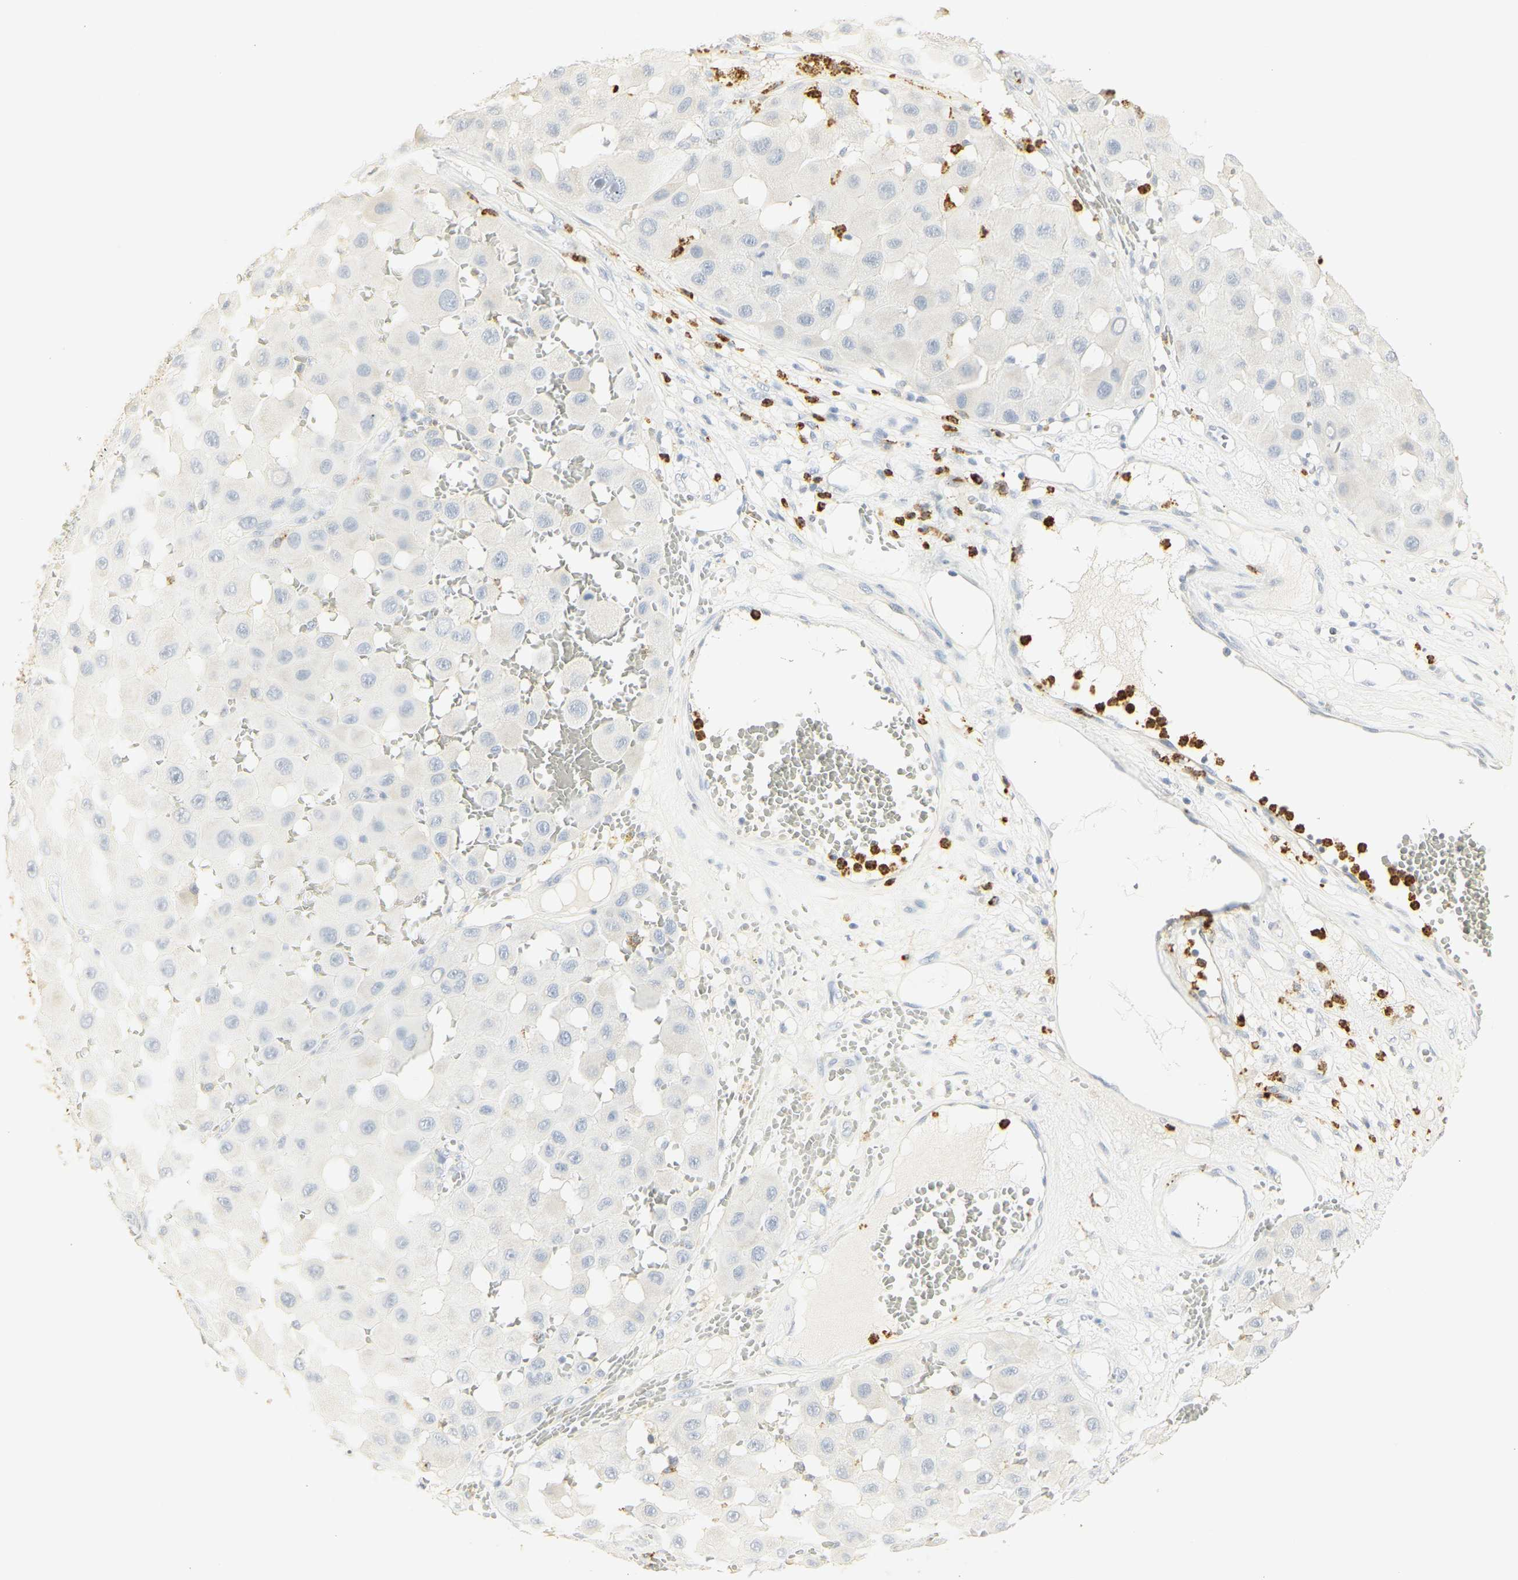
{"staining": {"intensity": "negative", "quantity": "none", "location": "none"}, "tissue": "melanoma", "cell_type": "Tumor cells", "image_type": "cancer", "snomed": [{"axis": "morphology", "description": "Malignant melanoma, NOS"}, {"axis": "topography", "description": "Skin"}], "caption": "High magnification brightfield microscopy of malignant melanoma stained with DAB (3,3'-diaminobenzidine) (brown) and counterstained with hematoxylin (blue): tumor cells show no significant positivity.", "gene": "MPO", "patient": {"sex": "female", "age": 81}}